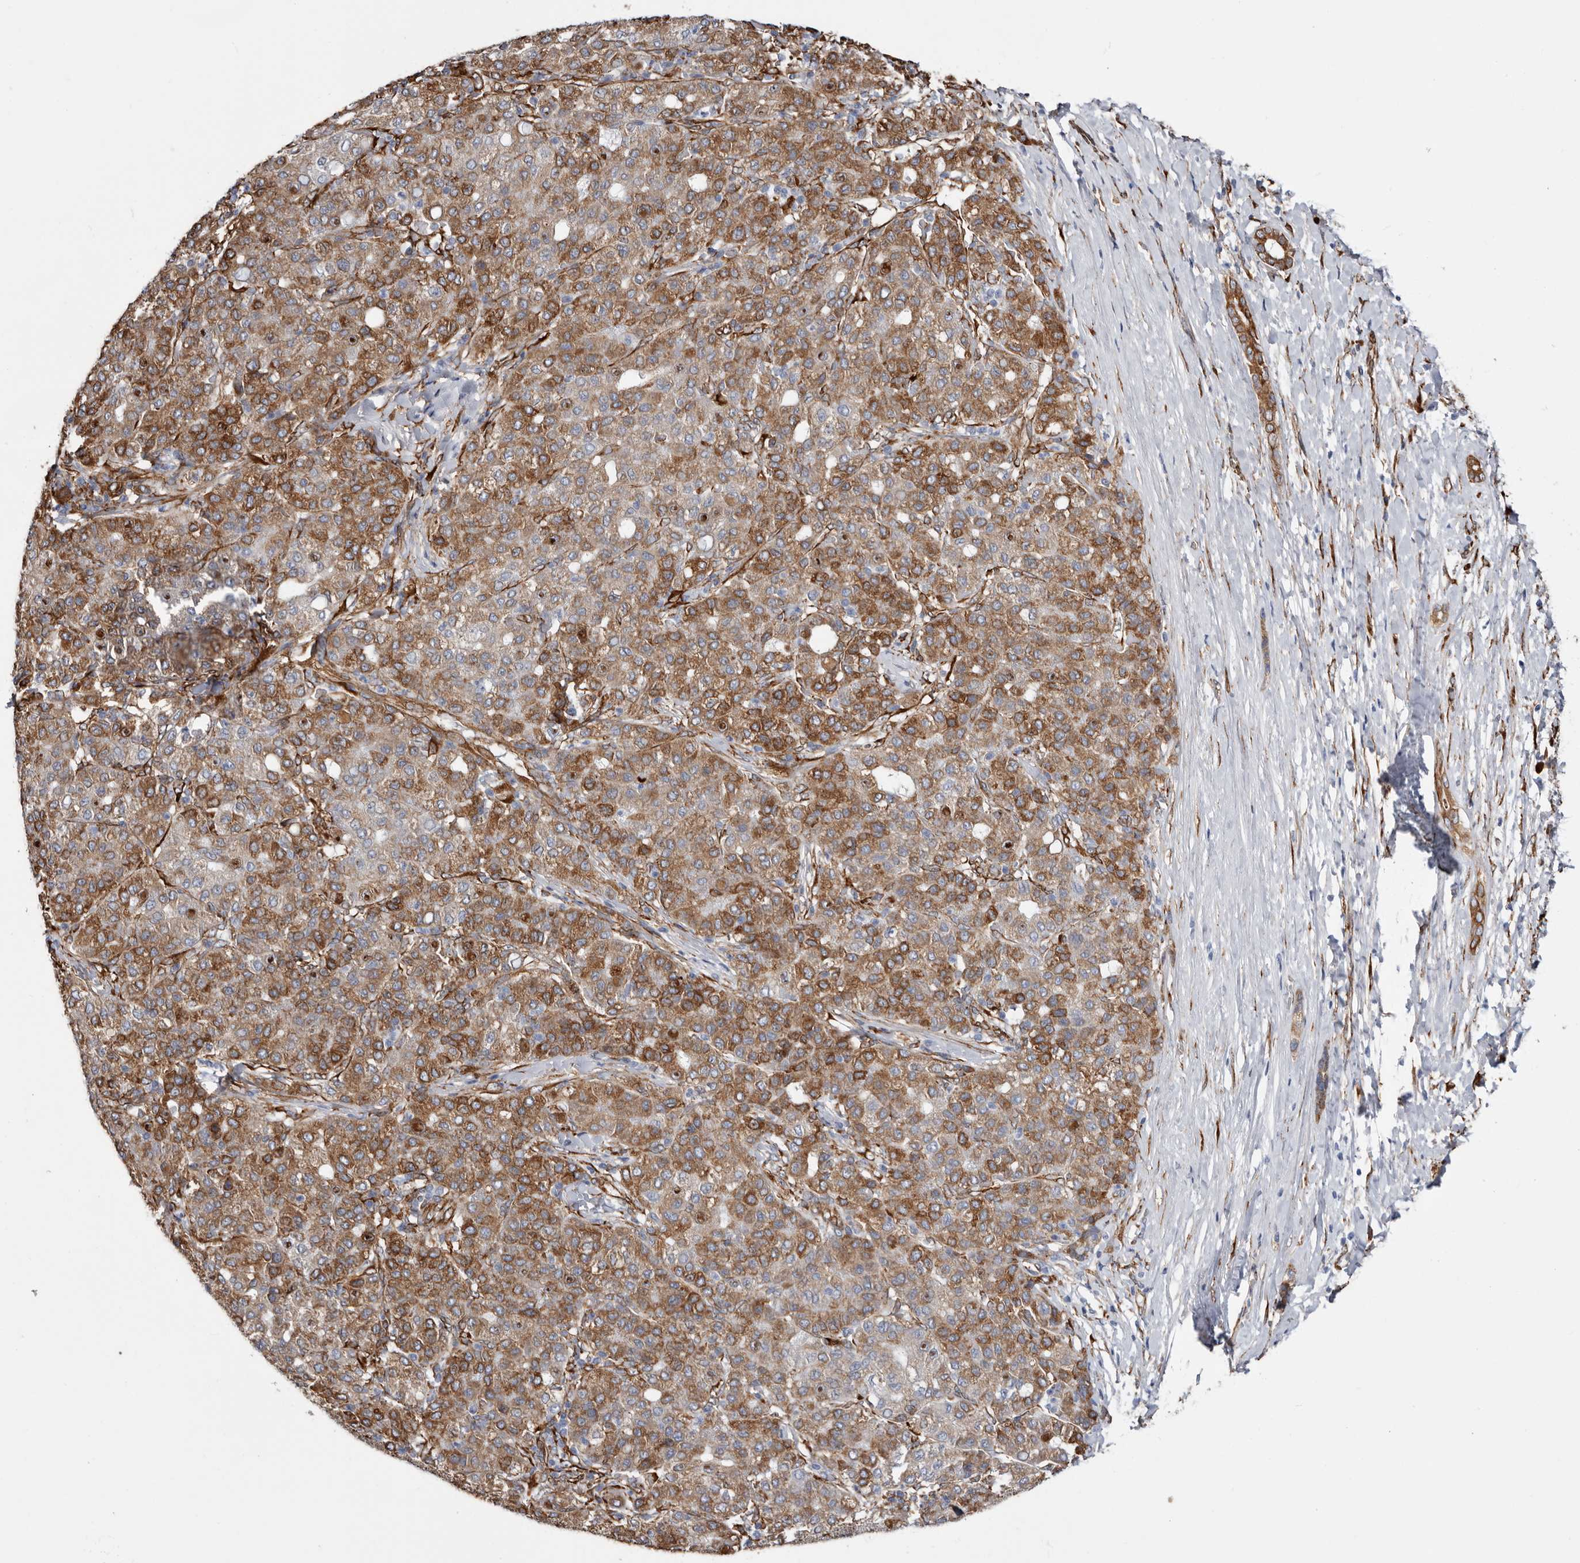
{"staining": {"intensity": "strong", "quantity": ">75%", "location": "cytoplasmic/membranous"}, "tissue": "liver cancer", "cell_type": "Tumor cells", "image_type": "cancer", "snomed": [{"axis": "morphology", "description": "Carcinoma, Hepatocellular, NOS"}, {"axis": "topography", "description": "Liver"}], "caption": "Immunohistochemical staining of human liver hepatocellular carcinoma shows high levels of strong cytoplasmic/membranous positivity in approximately >75% of tumor cells.", "gene": "SEMA3E", "patient": {"sex": "male", "age": 65}}